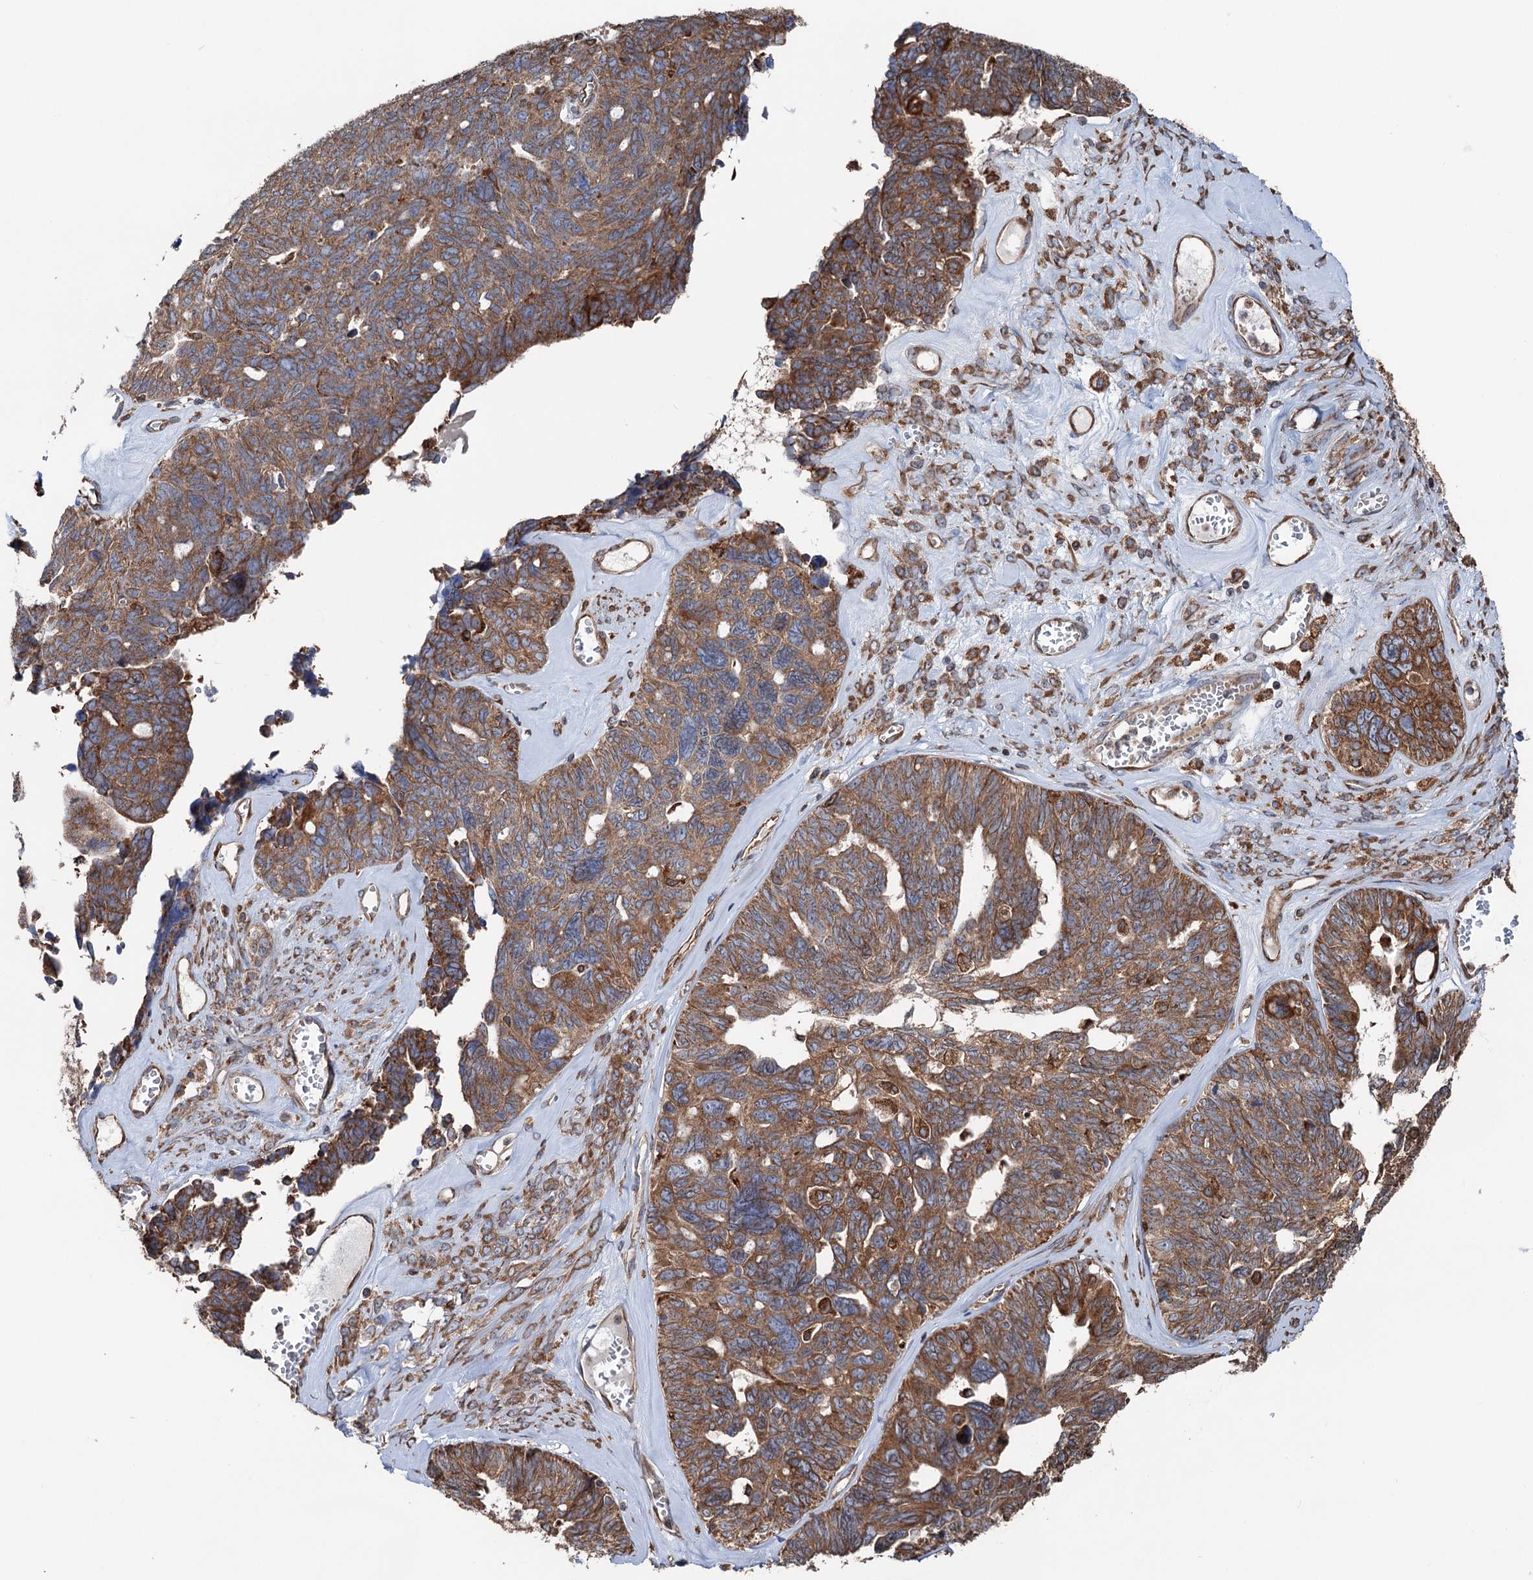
{"staining": {"intensity": "moderate", "quantity": ">75%", "location": "cytoplasmic/membranous"}, "tissue": "ovarian cancer", "cell_type": "Tumor cells", "image_type": "cancer", "snomed": [{"axis": "morphology", "description": "Cystadenocarcinoma, serous, NOS"}, {"axis": "topography", "description": "Ovary"}], "caption": "This image demonstrates immunohistochemistry staining of human serous cystadenocarcinoma (ovarian), with medium moderate cytoplasmic/membranous expression in approximately >75% of tumor cells.", "gene": "ERP29", "patient": {"sex": "female", "age": 79}}